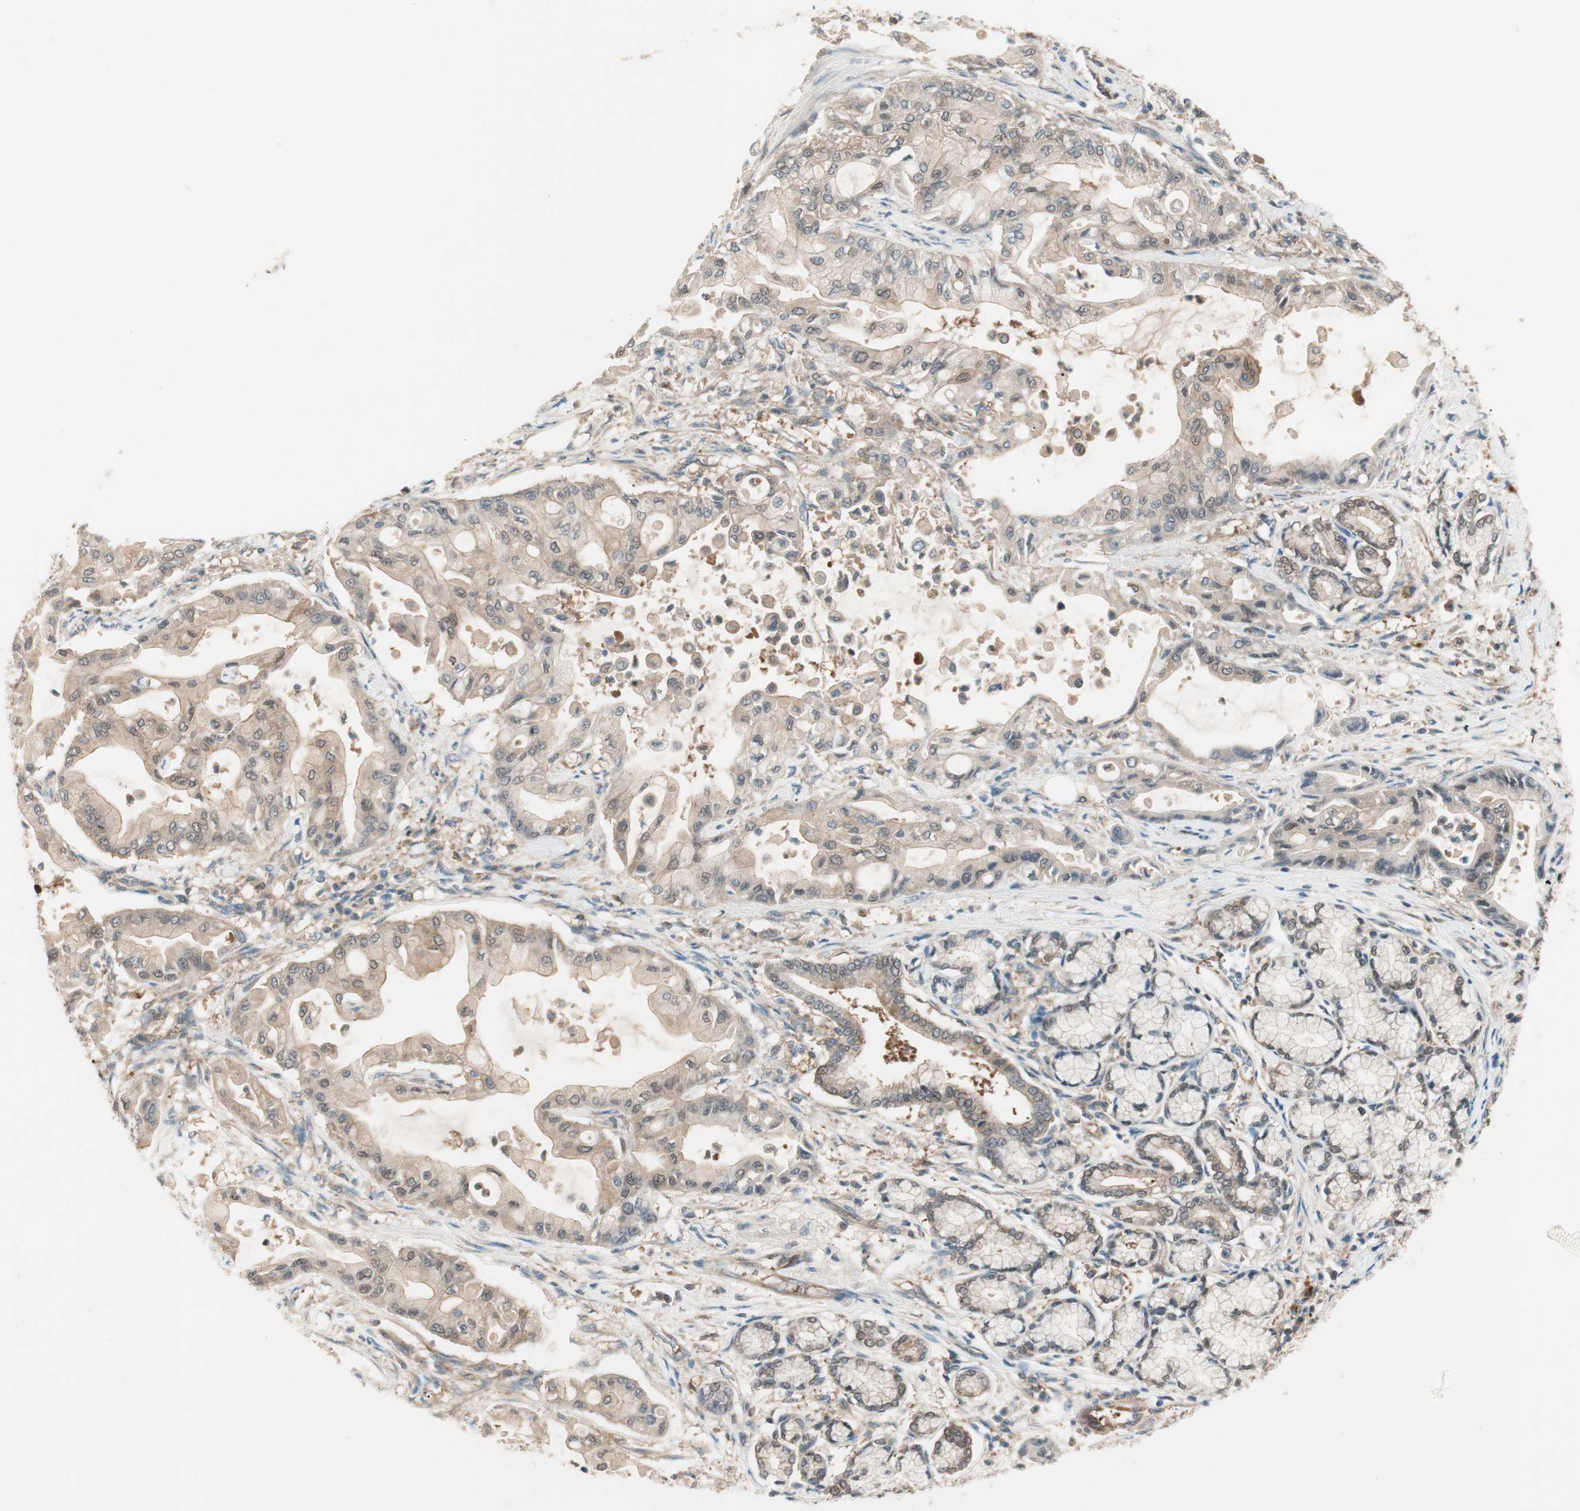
{"staining": {"intensity": "weak", "quantity": ">75%", "location": "cytoplasmic/membranous"}, "tissue": "pancreatic cancer", "cell_type": "Tumor cells", "image_type": "cancer", "snomed": [{"axis": "morphology", "description": "Adenocarcinoma, NOS"}, {"axis": "morphology", "description": "Adenocarcinoma, metastatic, NOS"}, {"axis": "topography", "description": "Lymph node"}, {"axis": "topography", "description": "Pancreas"}, {"axis": "topography", "description": "Duodenum"}], "caption": "A low amount of weak cytoplasmic/membranous staining is seen in about >75% of tumor cells in metastatic adenocarcinoma (pancreatic) tissue. (Stains: DAB in brown, nuclei in blue, Microscopy: brightfield microscopy at high magnification).", "gene": "GALT", "patient": {"sex": "female", "age": 64}}